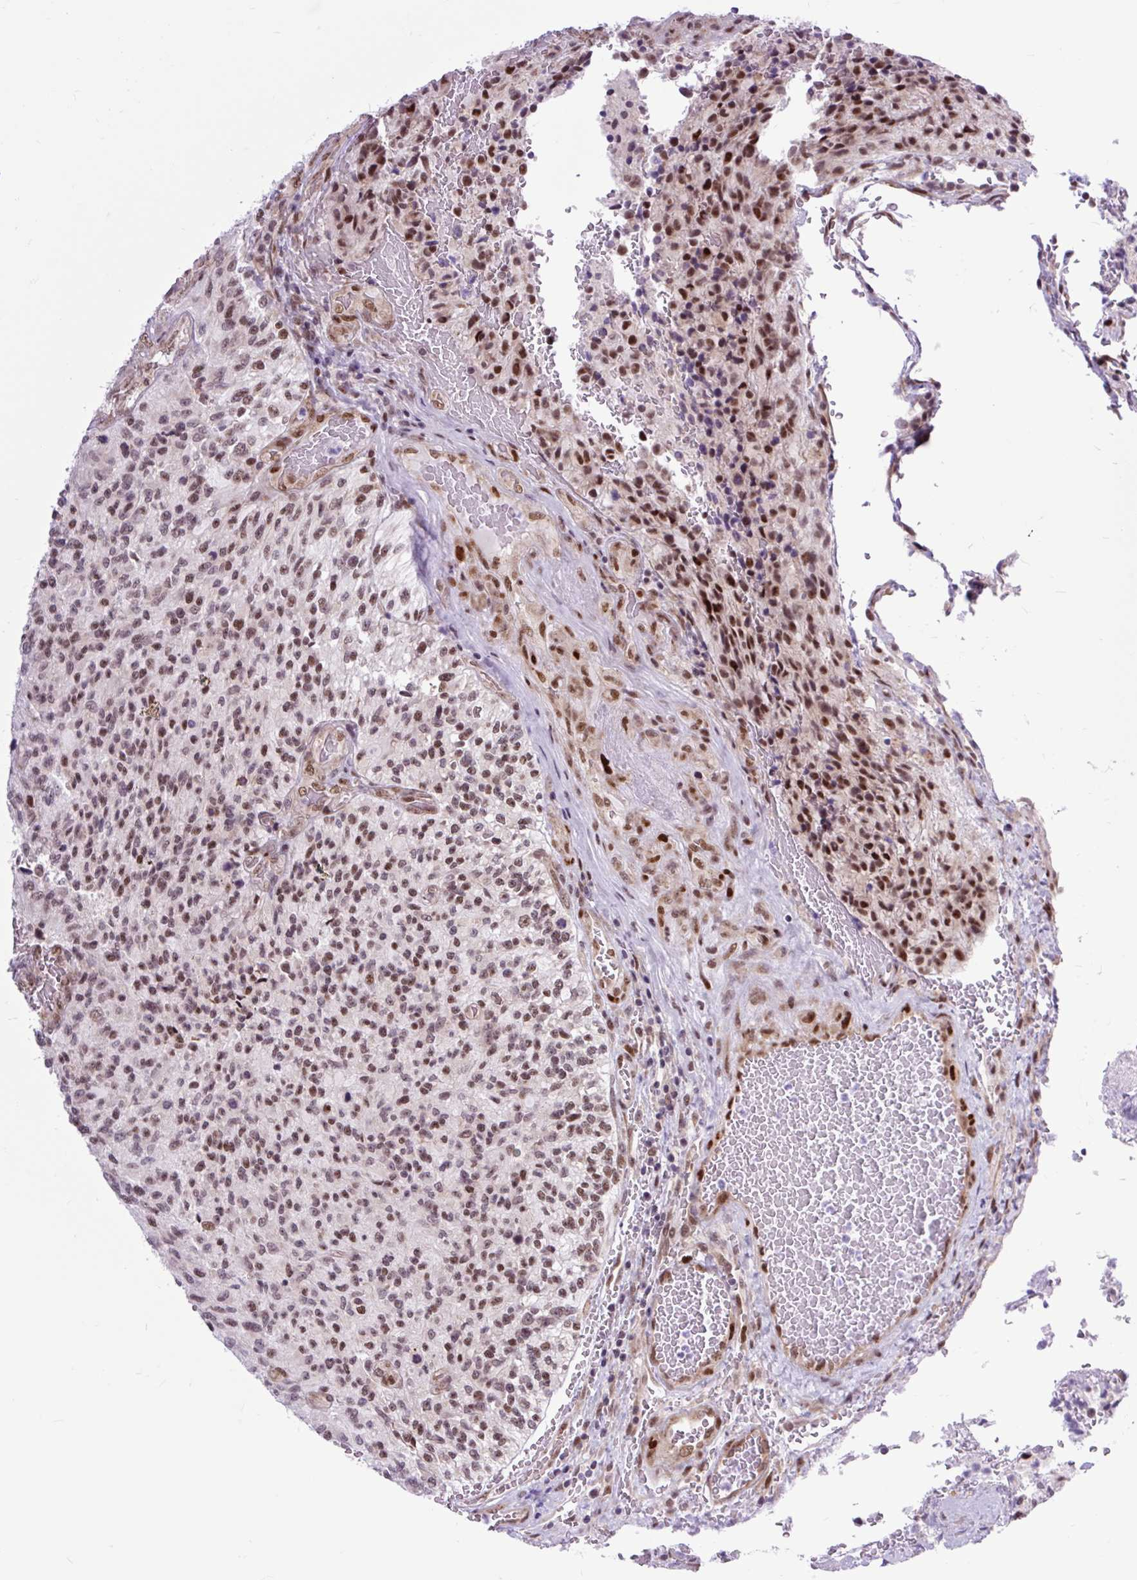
{"staining": {"intensity": "moderate", "quantity": ">75%", "location": "nuclear"}, "tissue": "glioma", "cell_type": "Tumor cells", "image_type": "cancer", "snomed": [{"axis": "morphology", "description": "Normal tissue, NOS"}, {"axis": "morphology", "description": "Glioma, malignant, High grade"}, {"axis": "topography", "description": "Cerebral cortex"}], "caption": "Immunohistochemical staining of human glioma displays moderate nuclear protein expression in about >75% of tumor cells. The staining is performed using DAB brown chromogen to label protein expression. The nuclei are counter-stained blue using hematoxylin.", "gene": "CLK2", "patient": {"sex": "male", "age": 56}}